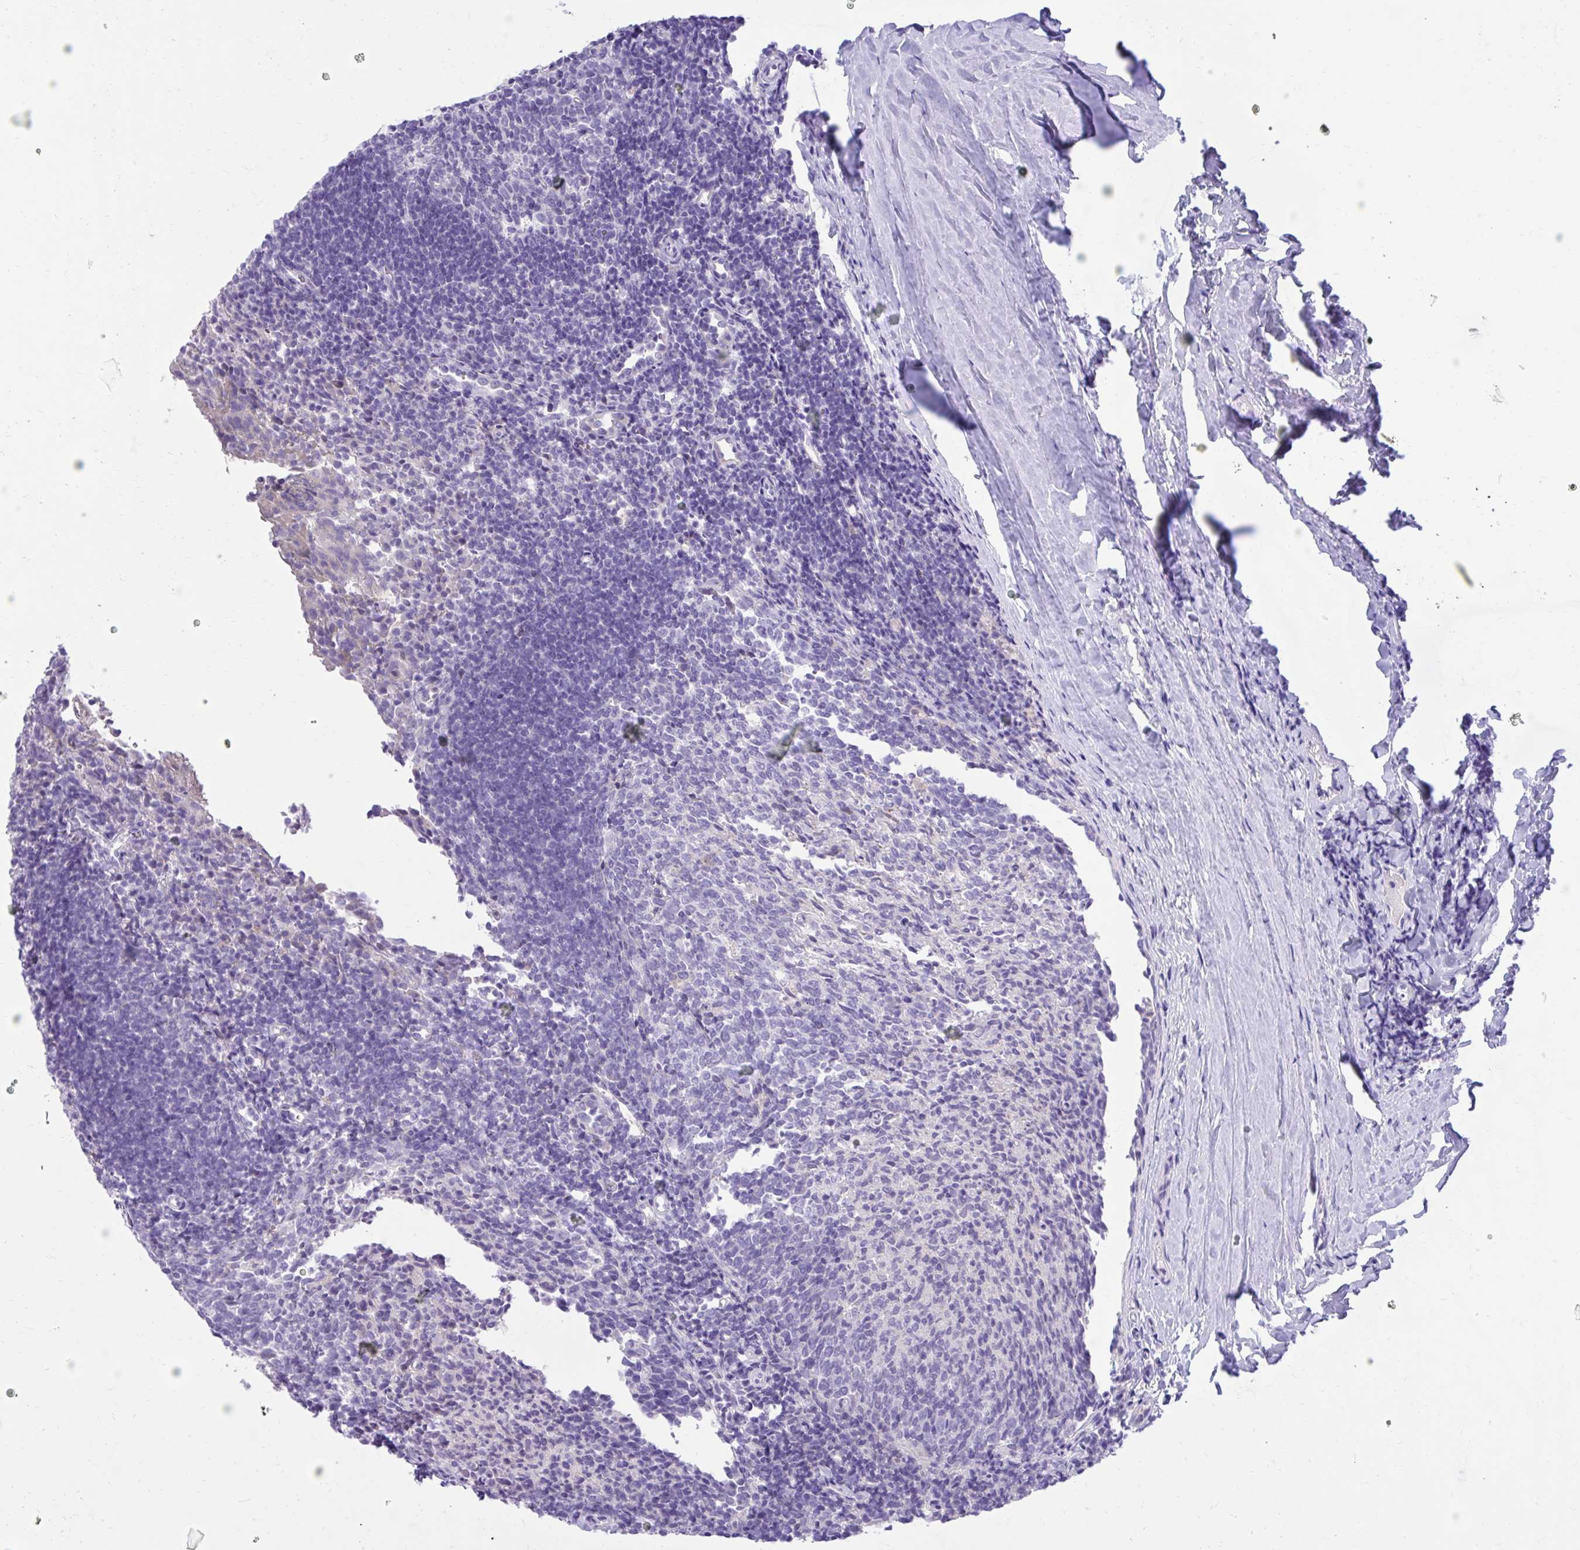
{"staining": {"intensity": "negative", "quantity": "none", "location": "none"}, "tissue": "tonsil", "cell_type": "Germinal center cells", "image_type": "normal", "snomed": [{"axis": "morphology", "description": "Normal tissue, NOS"}, {"axis": "topography", "description": "Tonsil"}], "caption": "Immunohistochemistry image of unremarkable tonsil stained for a protein (brown), which demonstrates no staining in germinal center cells.", "gene": "TMCO5A", "patient": {"sex": "female", "age": 10}}